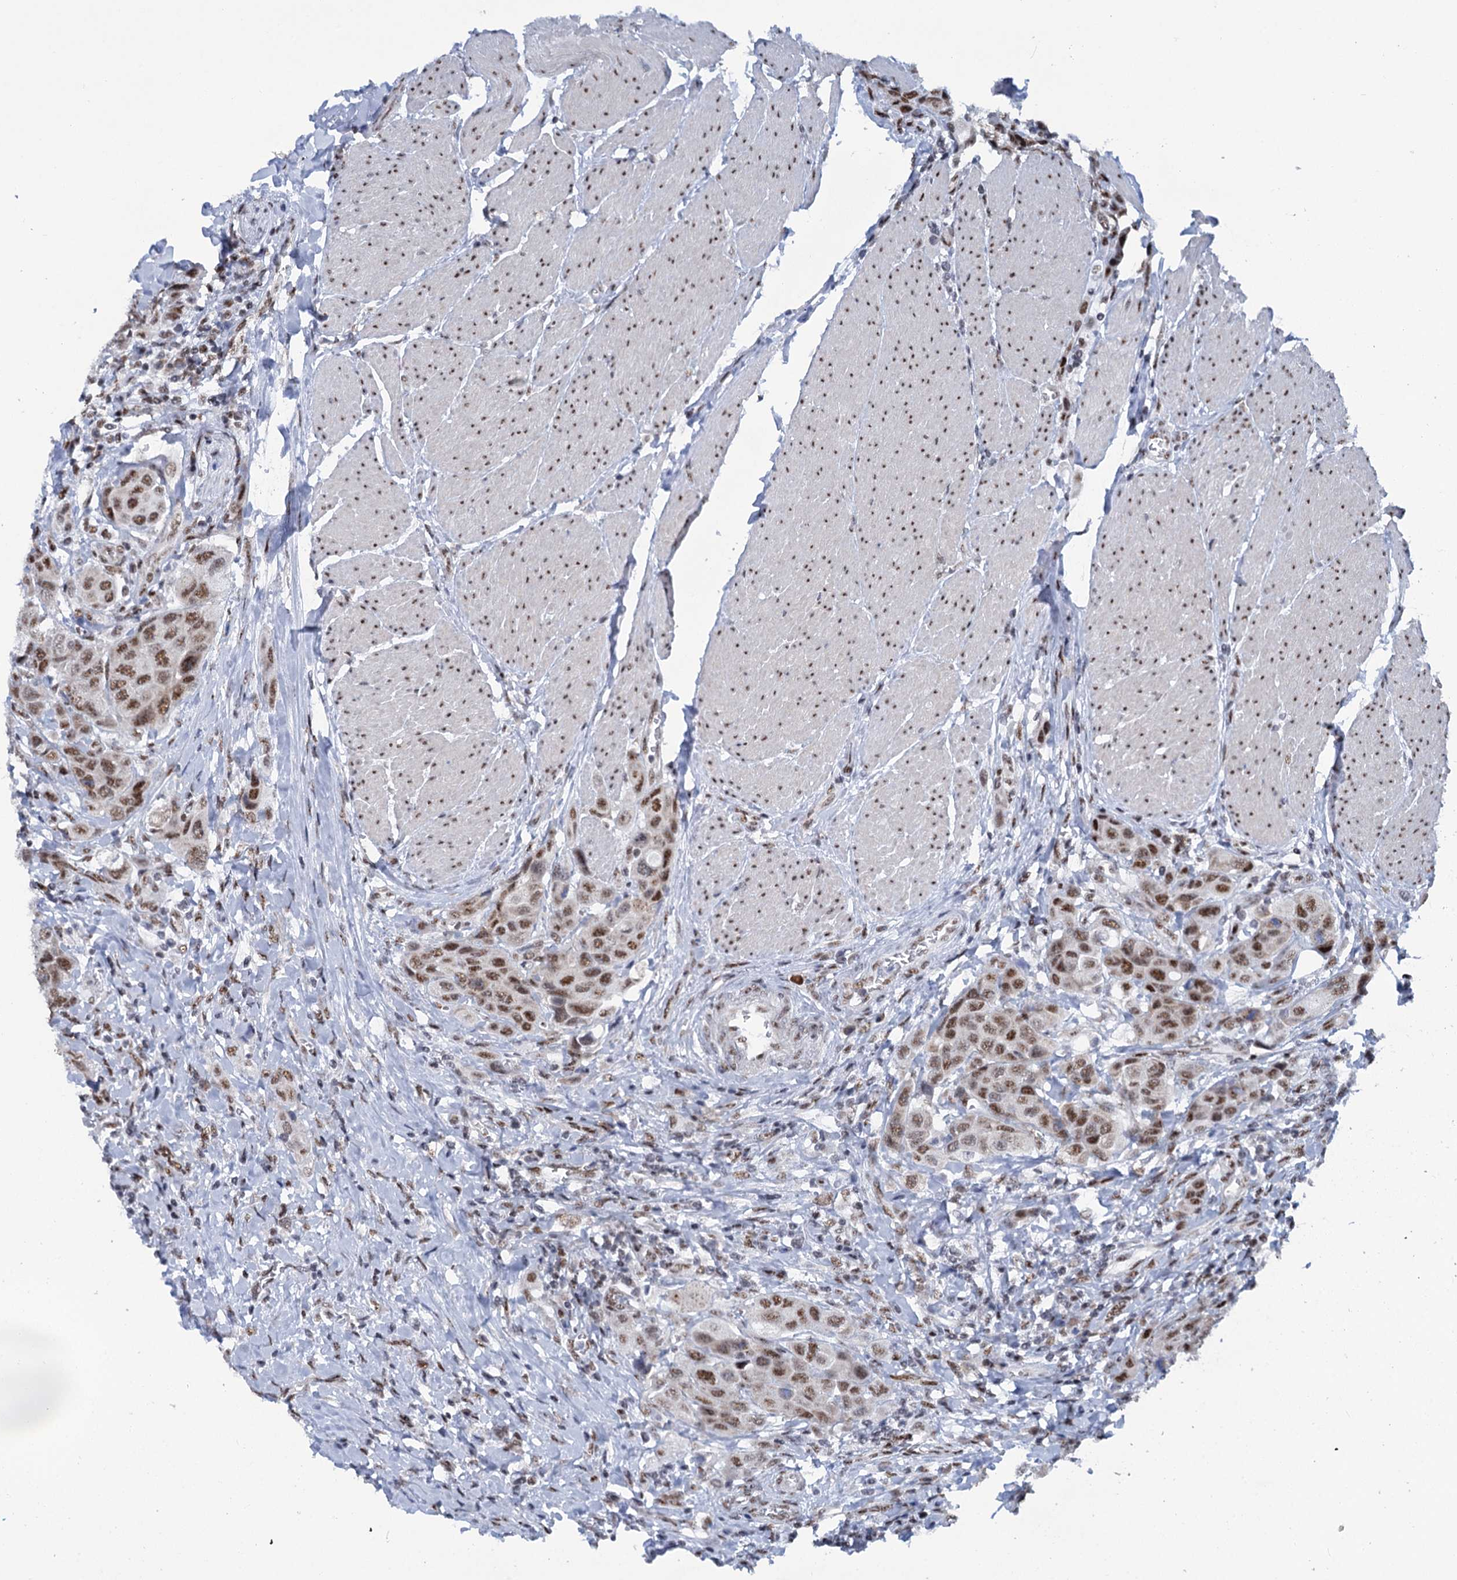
{"staining": {"intensity": "moderate", "quantity": ">75%", "location": "nuclear"}, "tissue": "urothelial cancer", "cell_type": "Tumor cells", "image_type": "cancer", "snomed": [{"axis": "morphology", "description": "Urothelial carcinoma, High grade"}, {"axis": "topography", "description": "Urinary bladder"}], "caption": "Protein expression analysis of urothelial cancer demonstrates moderate nuclear staining in about >75% of tumor cells.", "gene": "SREK1", "patient": {"sex": "male", "age": 50}}